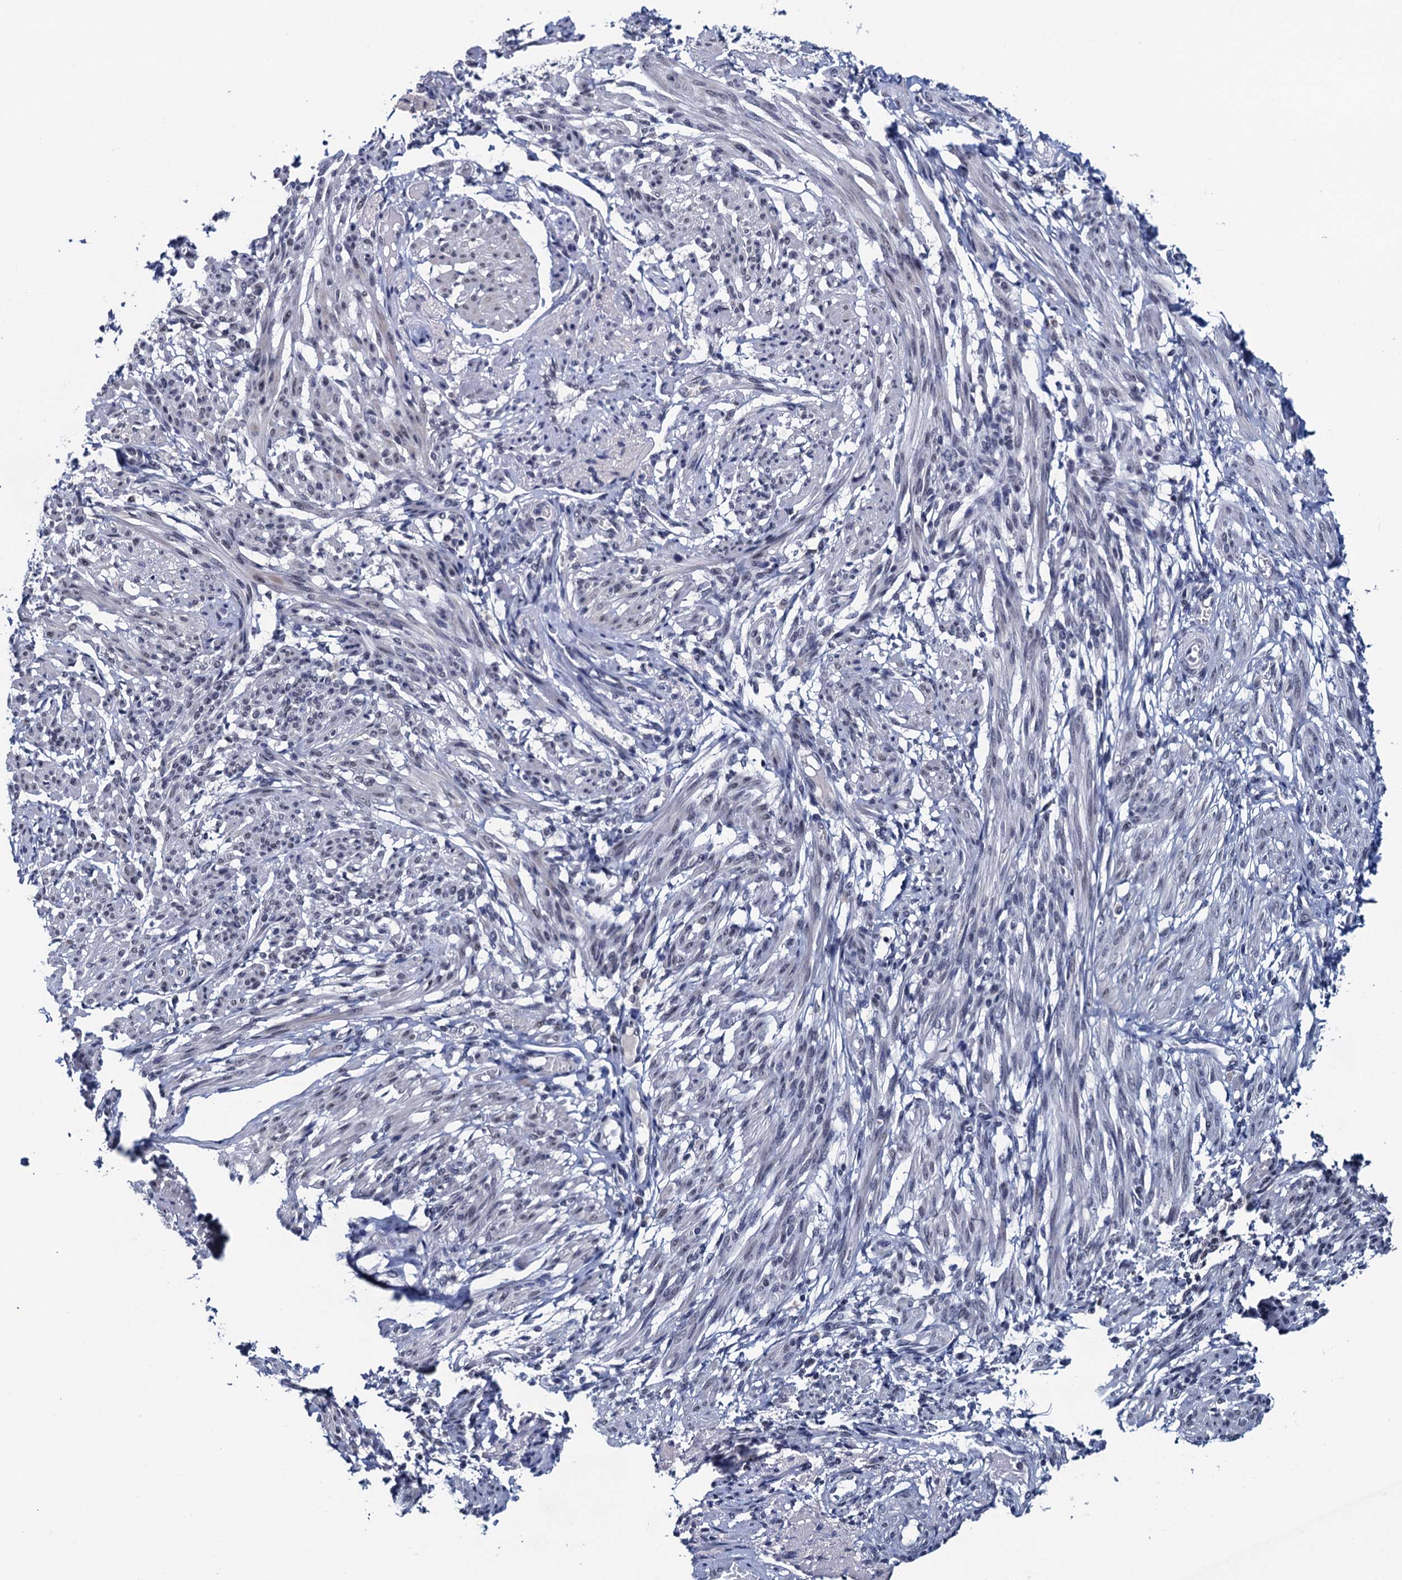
{"staining": {"intensity": "negative", "quantity": "none", "location": "none"}, "tissue": "smooth muscle", "cell_type": "Smooth muscle cells", "image_type": "normal", "snomed": [{"axis": "morphology", "description": "Normal tissue, NOS"}, {"axis": "topography", "description": "Smooth muscle"}], "caption": "The micrograph reveals no staining of smooth muscle cells in normal smooth muscle.", "gene": "FNBP4", "patient": {"sex": "female", "age": 39}}